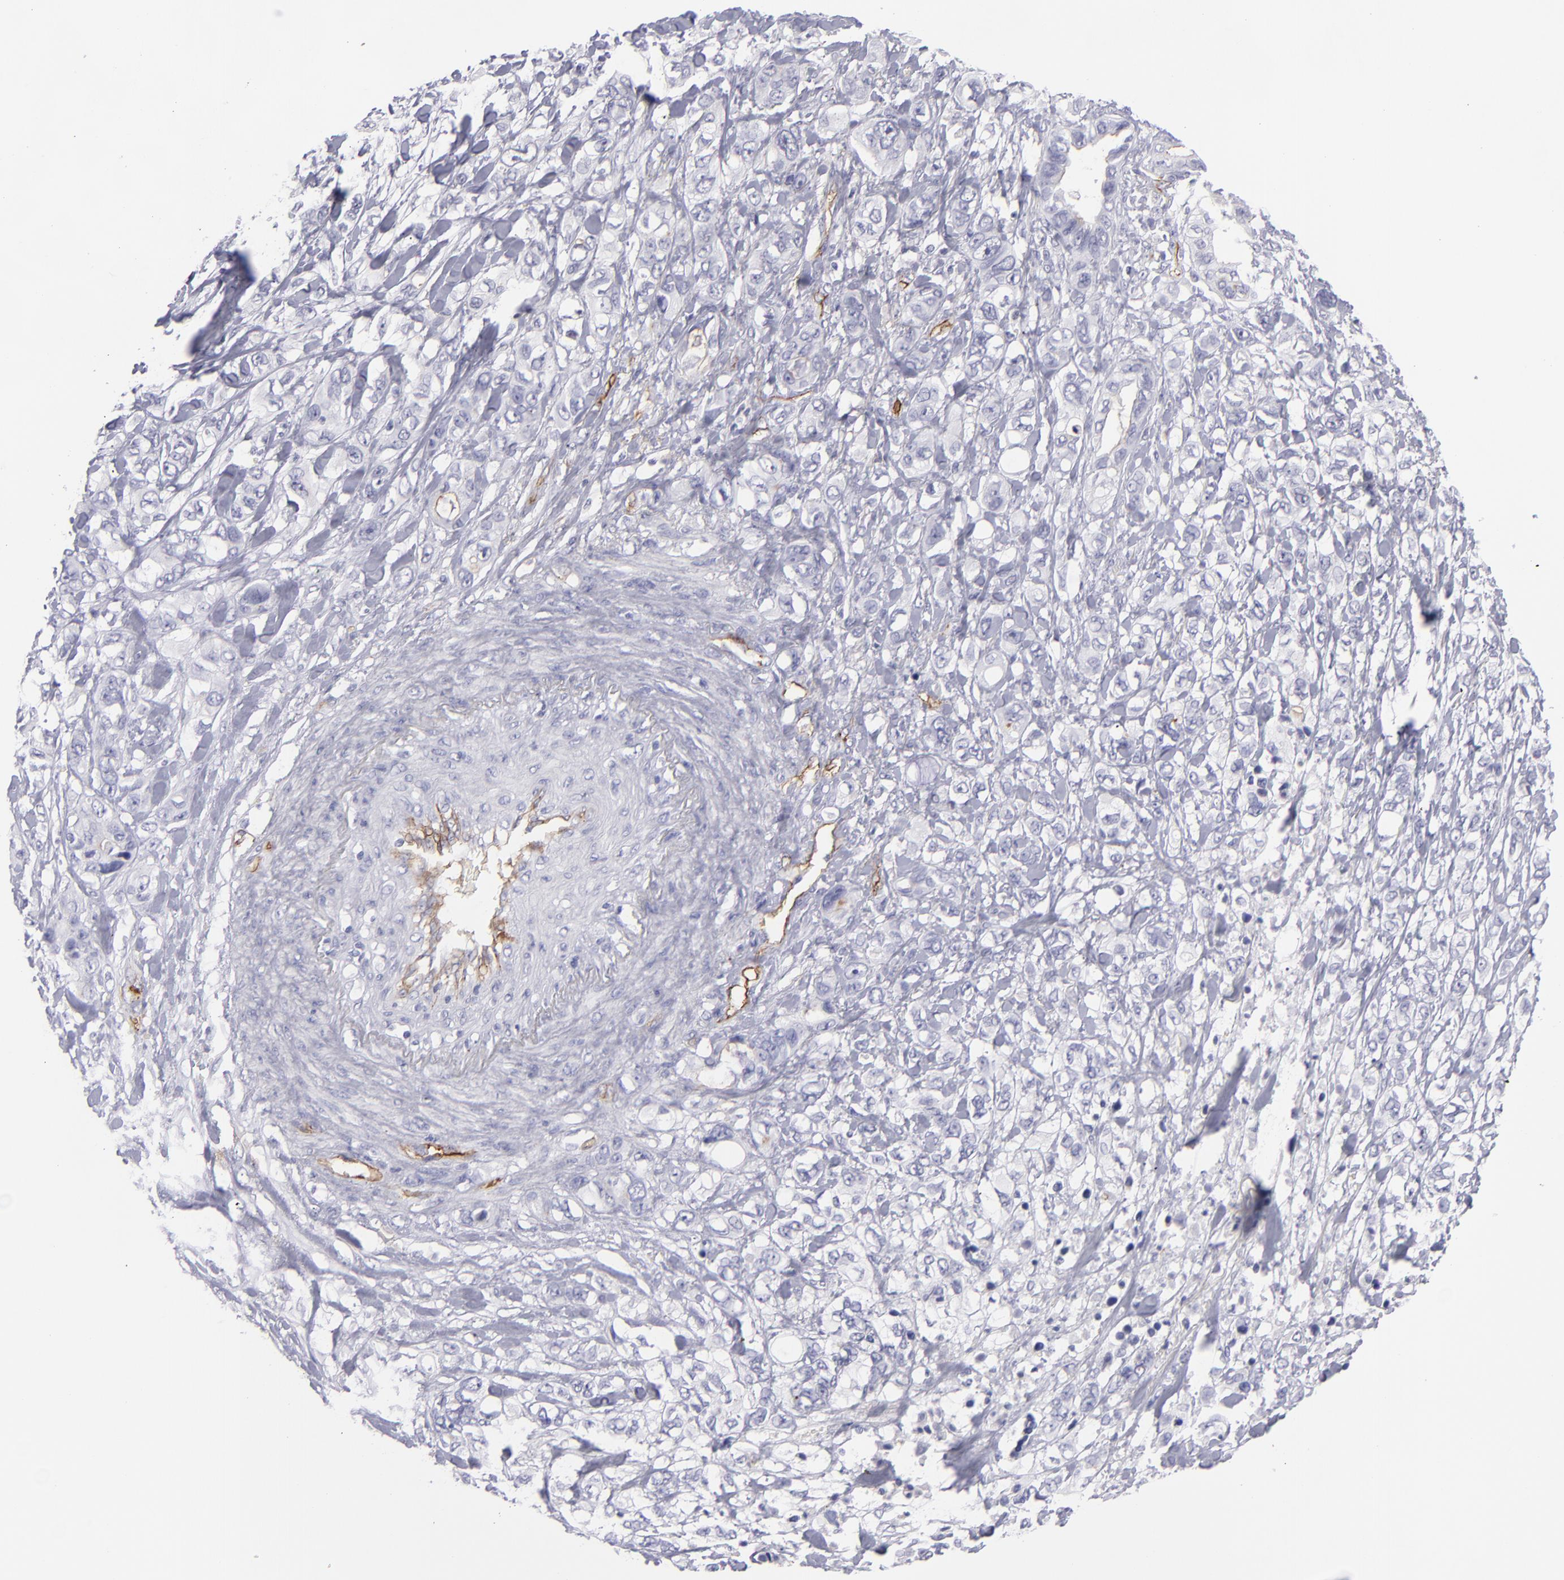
{"staining": {"intensity": "negative", "quantity": "none", "location": "none"}, "tissue": "stomach cancer", "cell_type": "Tumor cells", "image_type": "cancer", "snomed": [{"axis": "morphology", "description": "Adenocarcinoma, NOS"}, {"axis": "topography", "description": "Stomach, upper"}], "caption": "DAB (3,3'-diaminobenzidine) immunohistochemical staining of stomach adenocarcinoma demonstrates no significant positivity in tumor cells.", "gene": "ACE", "patient": {"sex": "male", "age": 47}}